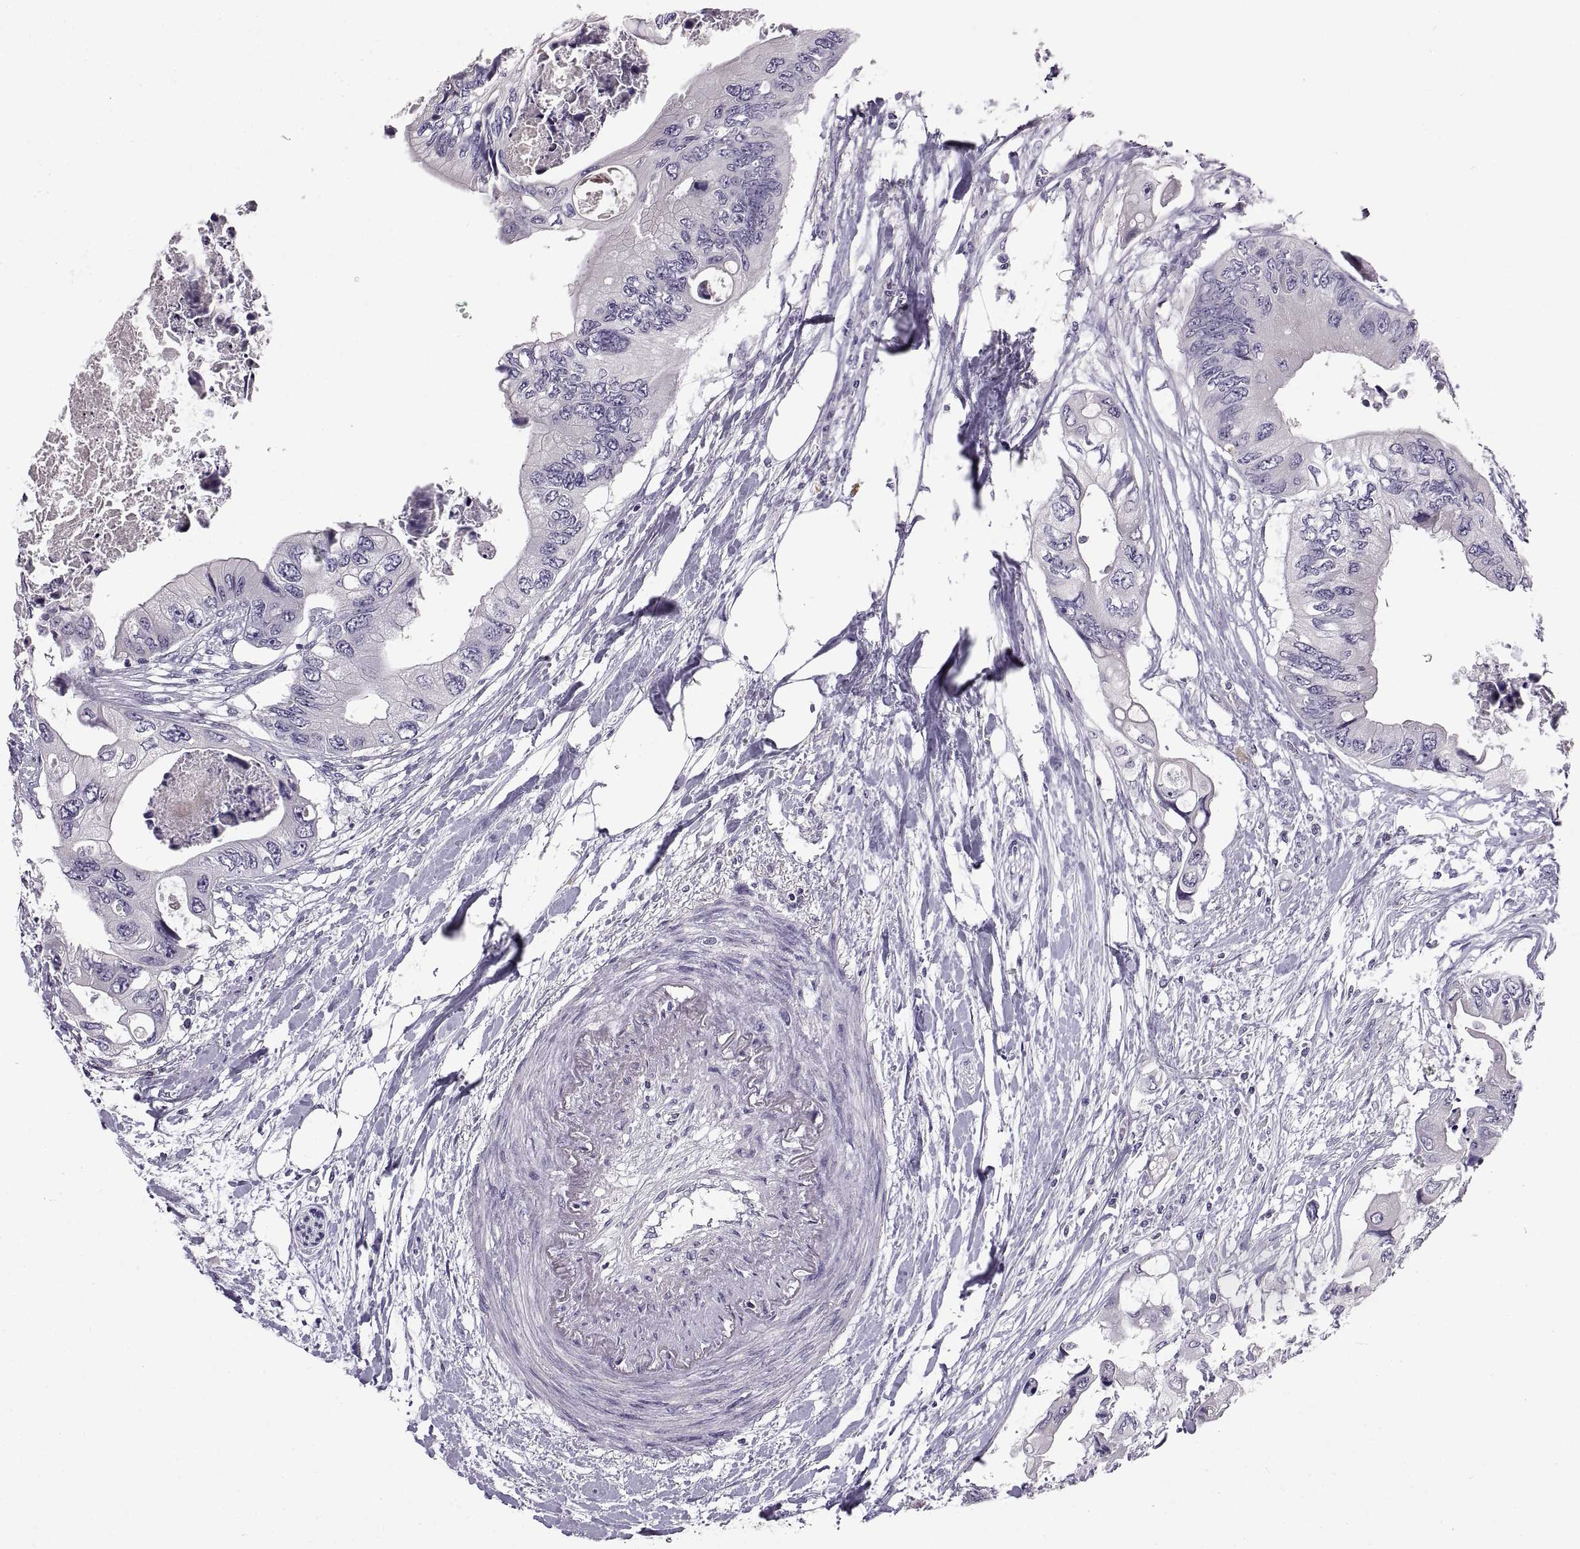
{"staining": {"intensity": "negative", "quantity": "none", "location": "none"}, "tissue": "colorectal cancer", "cell_type": "Tumor cells", "image_type": "cancer", "snomed": [{"axis": "morphology", "description": "Adenocarcinoma, NOS"}, {"axis": "topography", "description": "Rectum"}], "caption": "A high-resolution image shows immunohistochemistry (IHC) staining of adenocarcinoma (colorectal), which exhibits no significant staining in tumor cells. (DAB (3,3'-diaminobenzidine) immunohistochemistry visualized using brightfield microscopy, high magnification).", "gene": "ADAM32", "patient": {"sex": "male", "age": 63}}